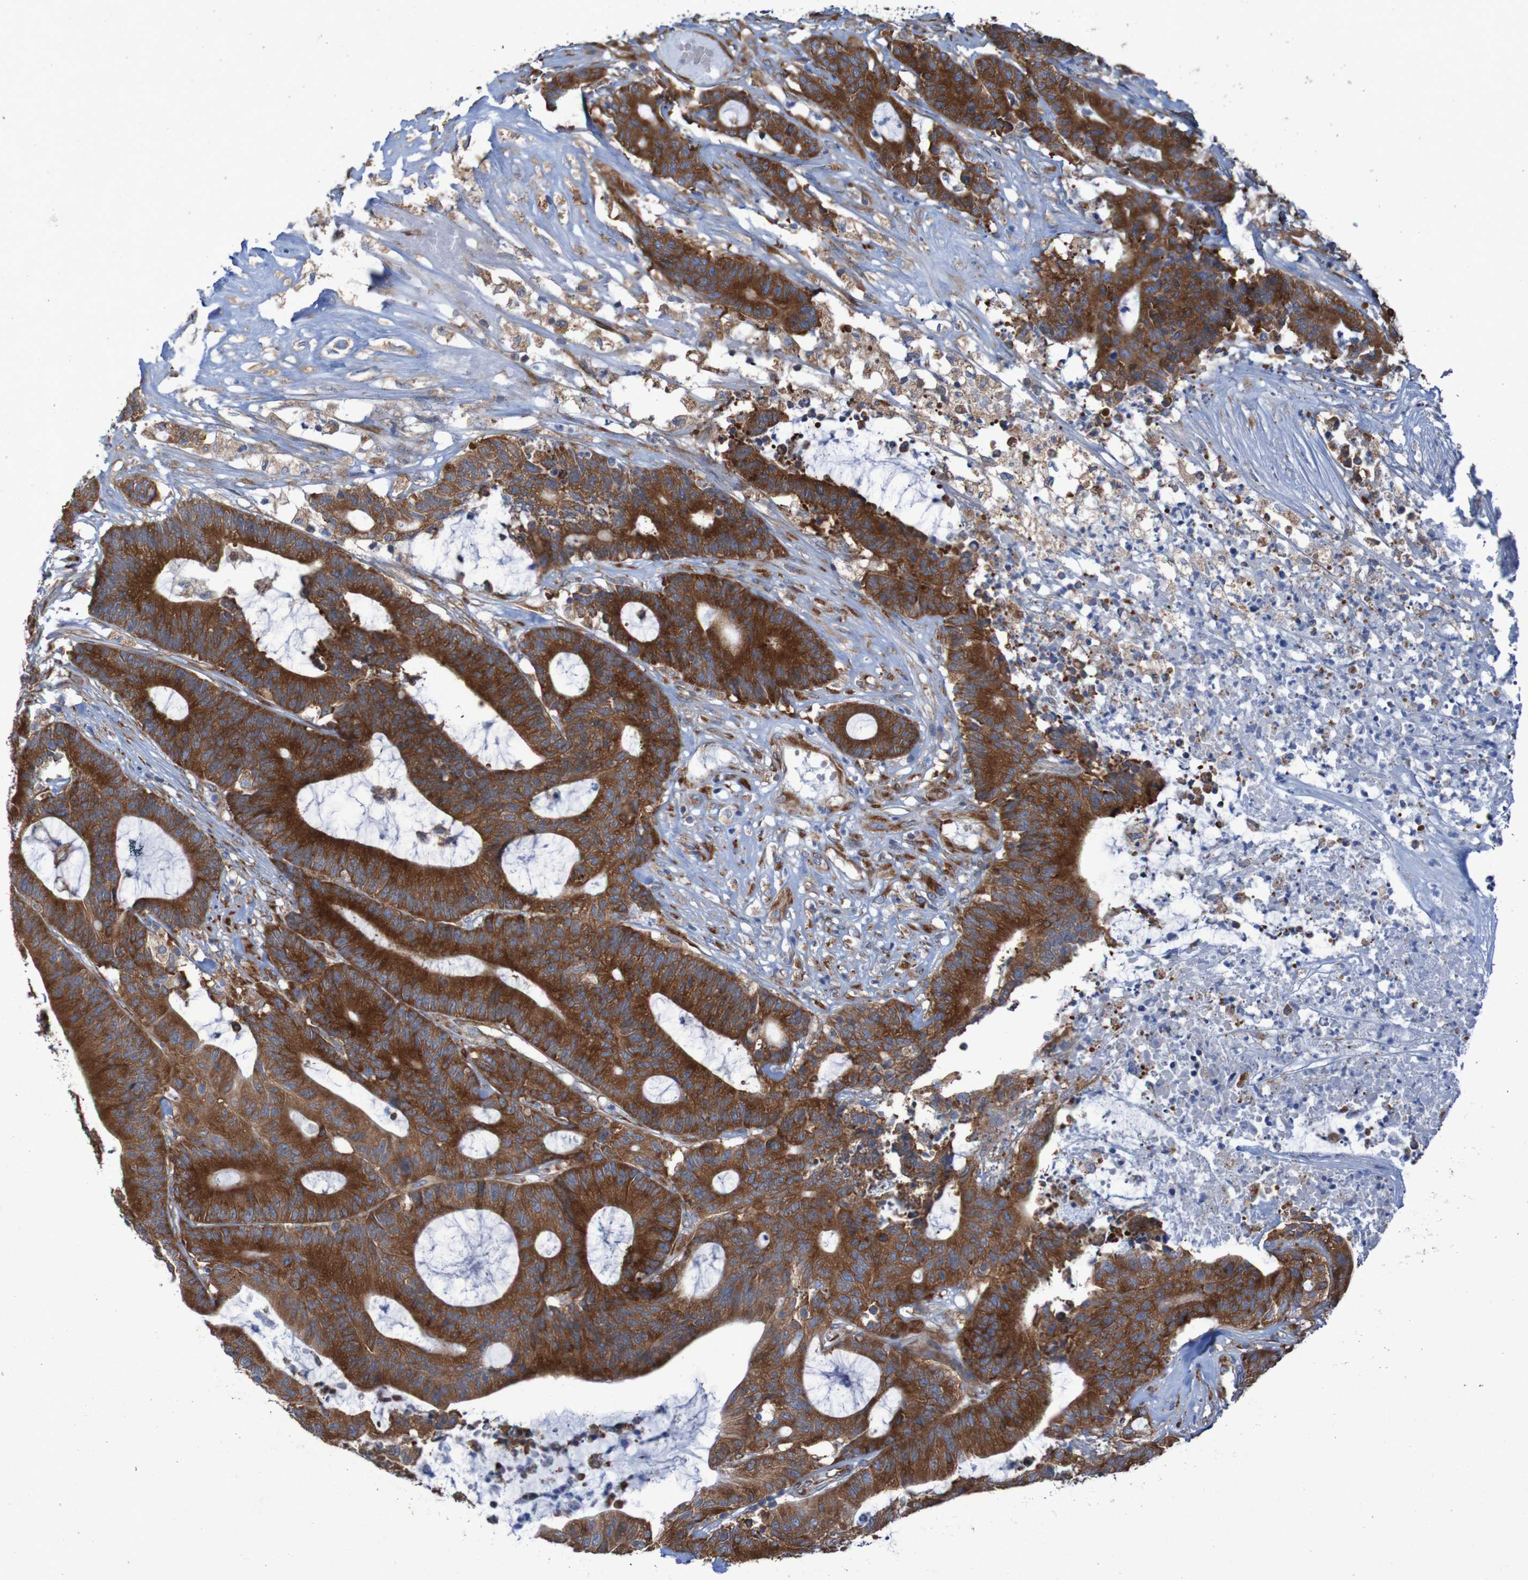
{"staining": {"intensity": "strong", "quantity": ">75%", "location": "cytoplasmic/membranous"}, "tissue": "colorectal cancer", "cell_type": "Tumor cells", "image_type": "cancer", "snomed": [{"axis": "morphology", "description": "Adenocarcinoma, NOS"}, {"axis": "topography", "description": "Colon"}], "caption": "Colorectal adenocarcinoma was stained to show a protein in brown. There is high levels of strong cytoplasmic/membranous positivity in approximately >75% of tumor cells.", "gene": "RPL10", "patient": {"sex": "female", "age": 84}}